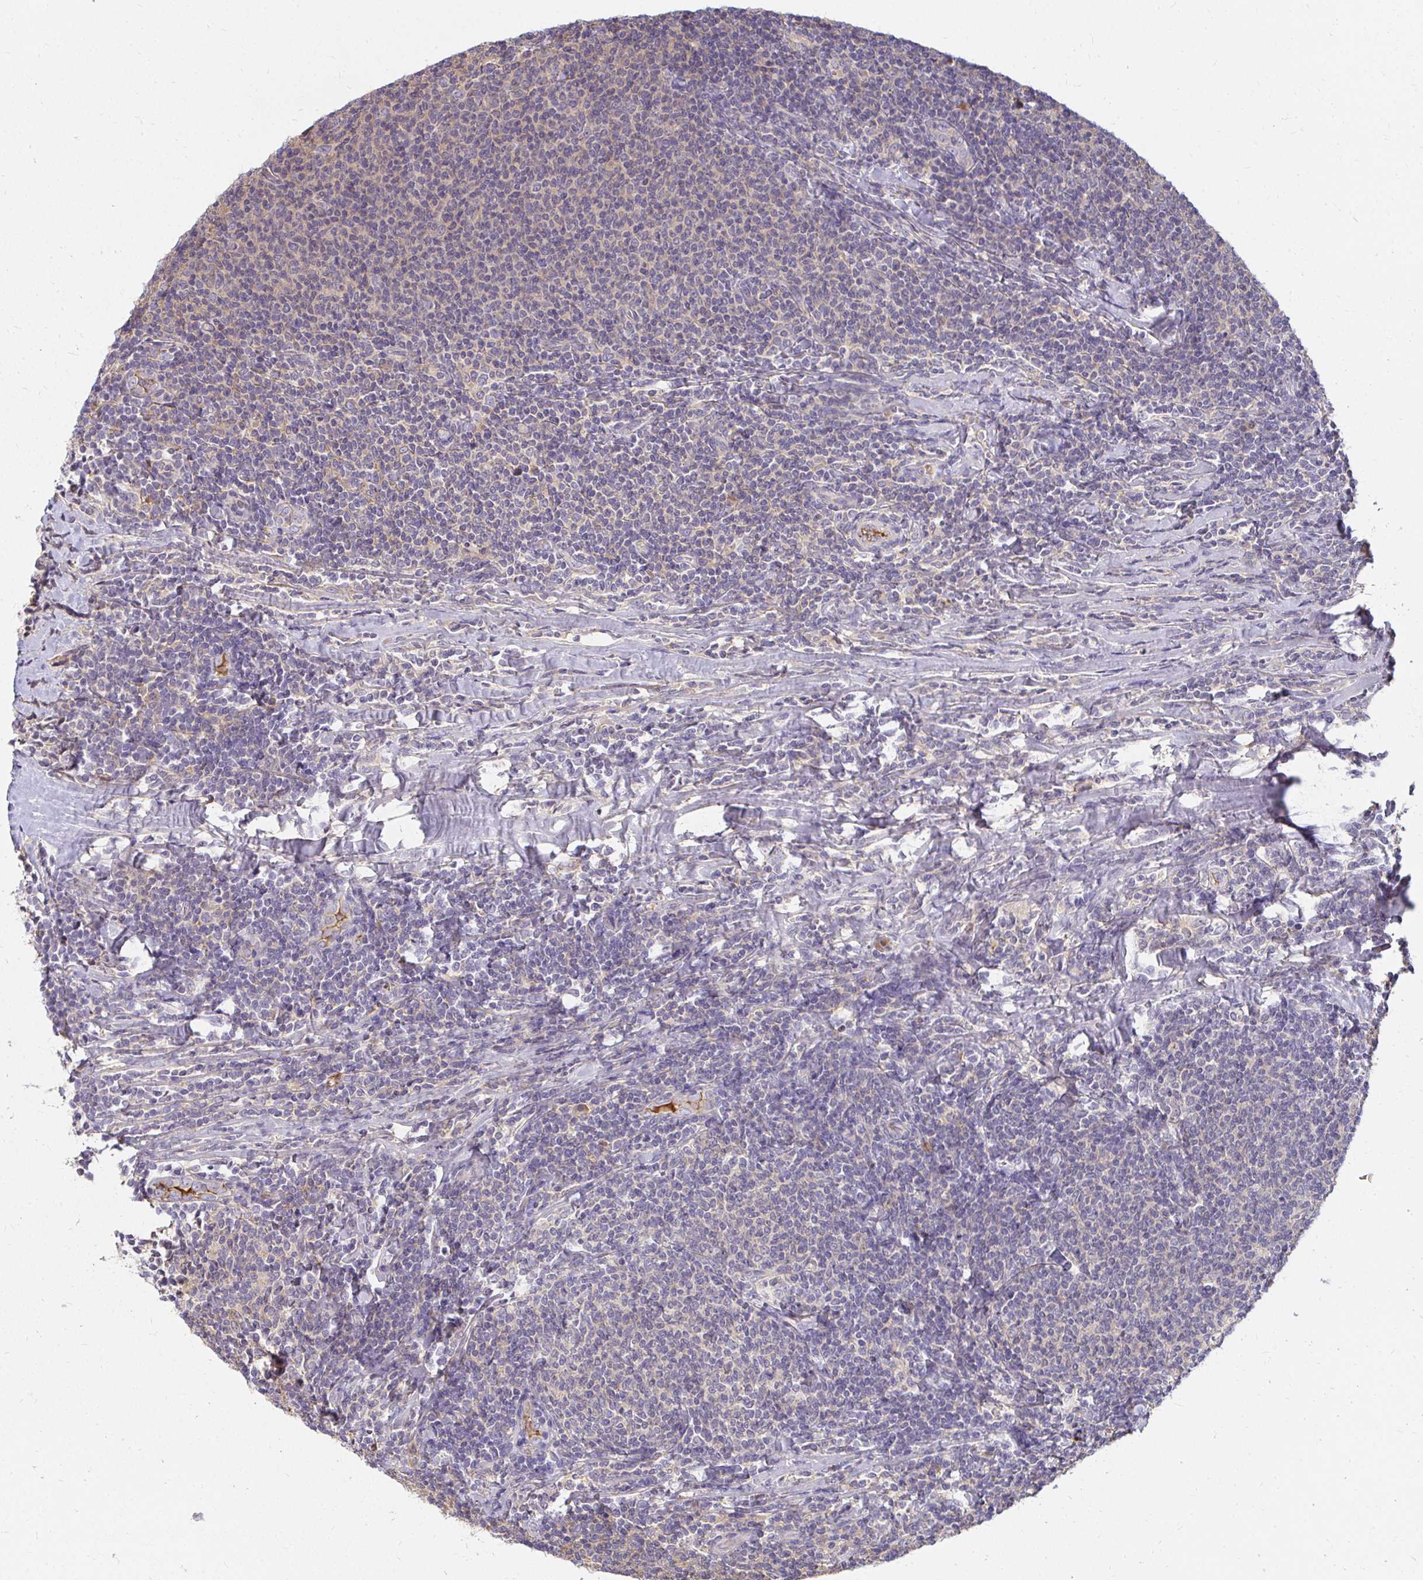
{"staining": {"intensity": "negative", "quantity": "none", "location": "none"}, "tissue": "lymphoma", "cell_type": "Tumor cells", "image_type": "cancer", "snomed": [{"axis": "morphology", "description": "Malignant lymphoma, non-Hodgkin's type, Low grade"}, {"axis": "topography", "description": "Lymph node"}], "caption": "Immunohistochemical staining of low-grade malignant lymphoma, non-Hodgkin's type shows no significant positivity in tumor cells.", "gene": "LOXL4", "patient": {"sex": "male", "age": 52}}